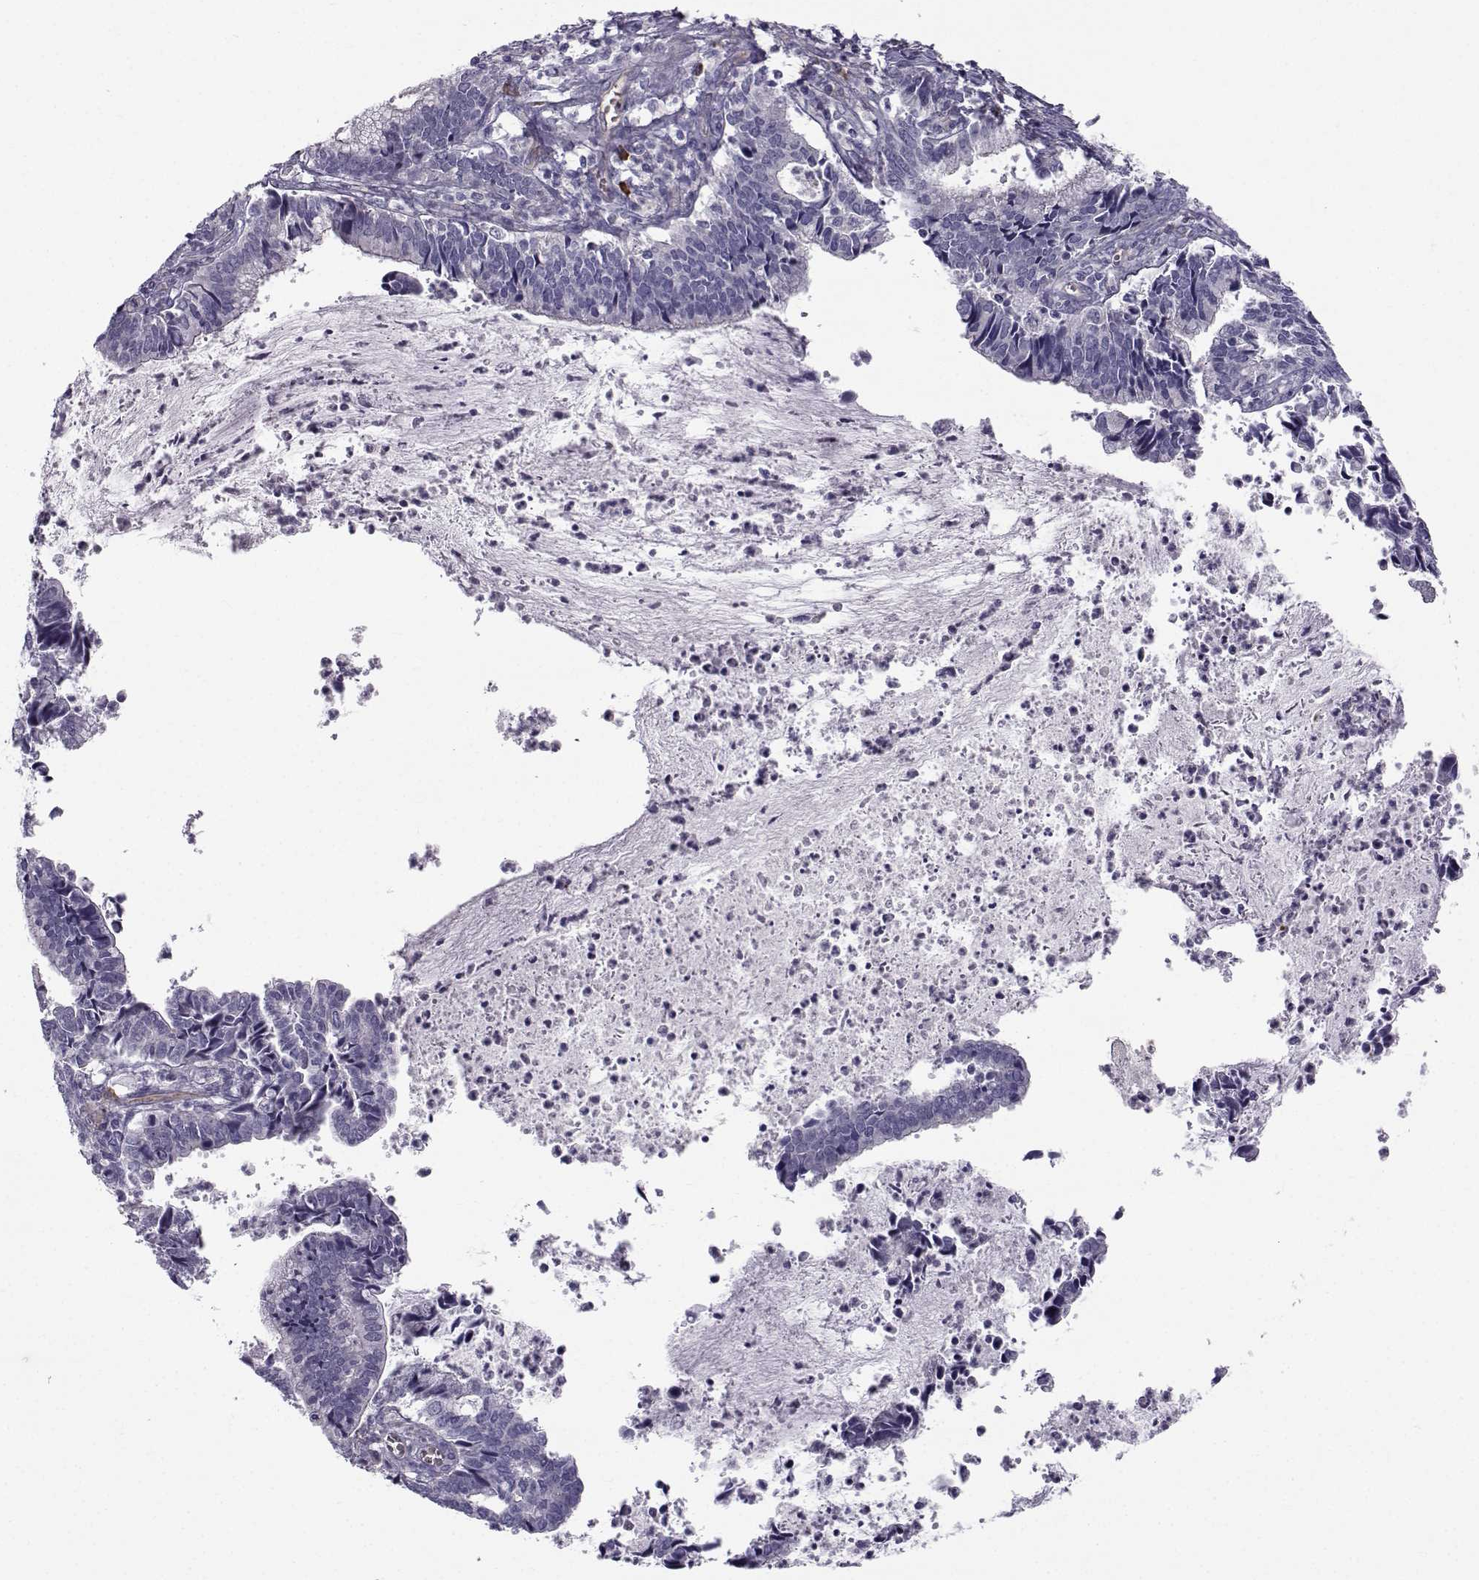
{"staining": {"intensity": "negative", "quantity": "none", "location": "none"}, "tissue": "cervical cancer", "cell_type": "Tumor cells", "image_type": "cancer", "snomed": [{"axis": "morphology", "description": "Adenocarcinoma, NOS"}, {"axis": "topography", "description": "Cervix"}], "caption": "A micrograph of human cervical adenocarcinoma is negative for staining in tumor cells.", "gene": "QPCT", "patient": {"sex": "female", "age": 42}}